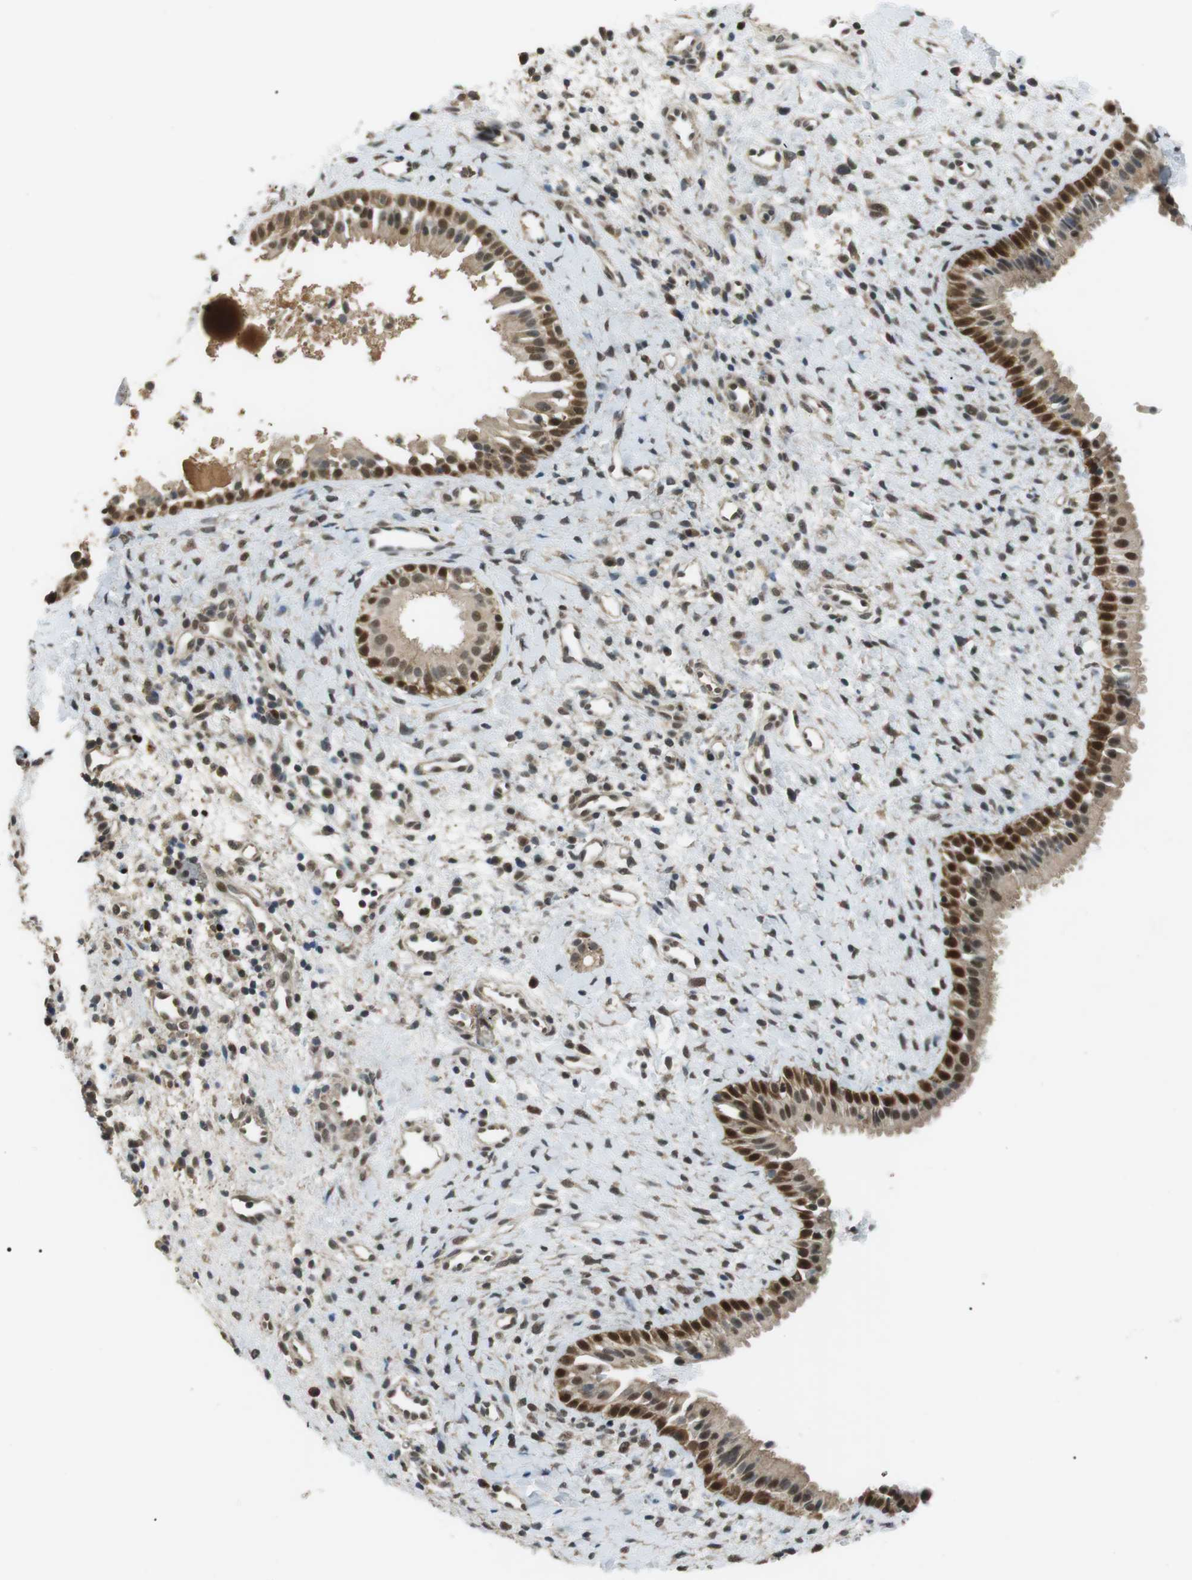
{"staining": {"intensity": "strong", "quantity": ">75%", "location": "cytoplasmic/membranous,nuclear"}, "tissue": "nasopharynx", "cell_type": "Respiratory epithelial cells", "image_type": "normal", "snomed": [{"axis": "morphology", "description": "Normal tissue, NOS"}, {"axis": "topography", "description": "Nasopharynx"}], "caption": "DAB immunohistochemical staining of benign nasopharynx displays strong cytoplasmic/membranous,nuclear protein expression in approximately >75% of respiratory epithelial cells. The protein of interest is shown in brown color, while the nuclei are stained blue.", "gene": "ORAI3", "patient": {"sex": "male", "age": 22}}